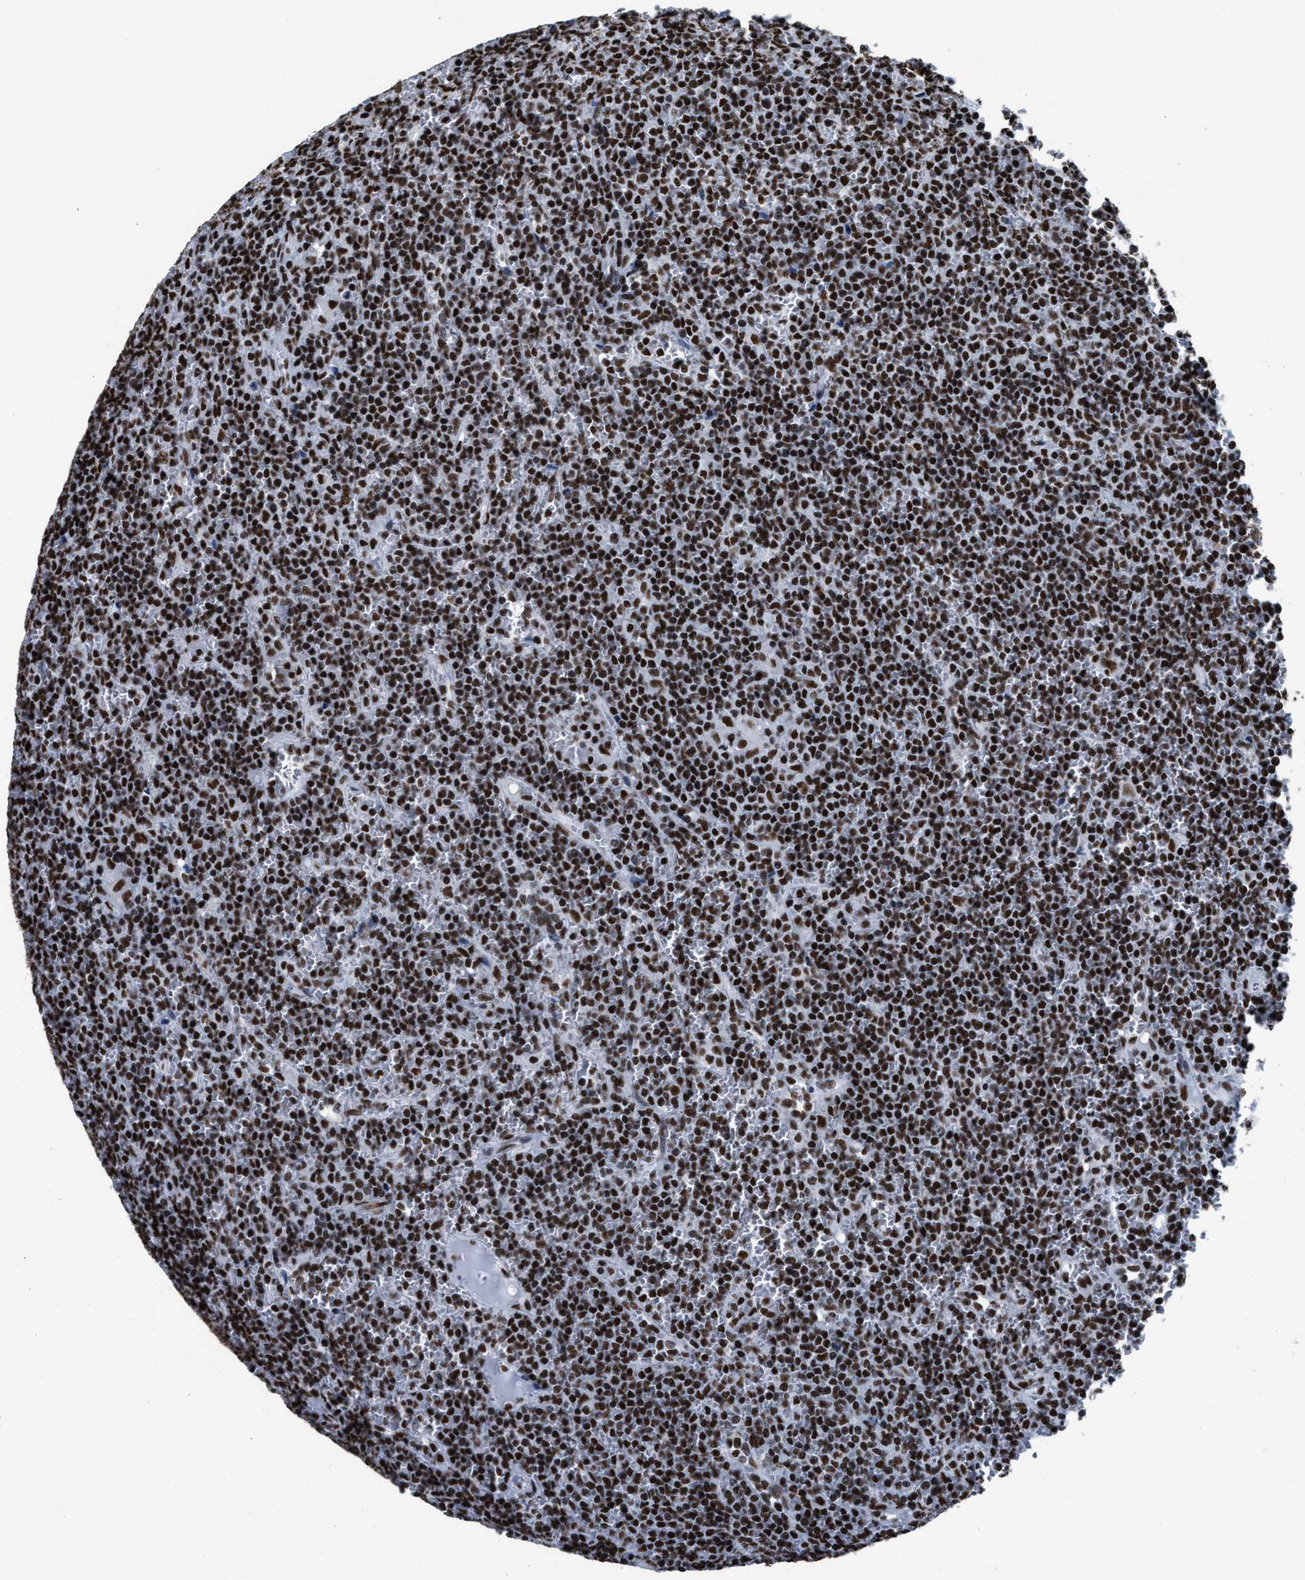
{"staining": {"intensity": "strong", "quantity": ">75%", "location": "nuclear"}, "tissue": "lymphoma", "cell_type": "Tumor cells", "image_type": "cancer", "snomed": [{"axis": "morphology", "description": "Malignant lymphoma, non-Hodgkin's type, Low grade"}, {"axis": "topography", "description": "Spleen"}], "caption": "Immunohistochemistry image of neoplastic tissue: malignant lymphoma, non-Hodgkin's type (low-grade) stained using IHC demonstrates high levels of strong protein expression localized specifically in the nuclear of tumor cells, appearing as a nuclear brown color.", "gene": "SMARCC2", "patient": {"sex": "female", "age": 19}}